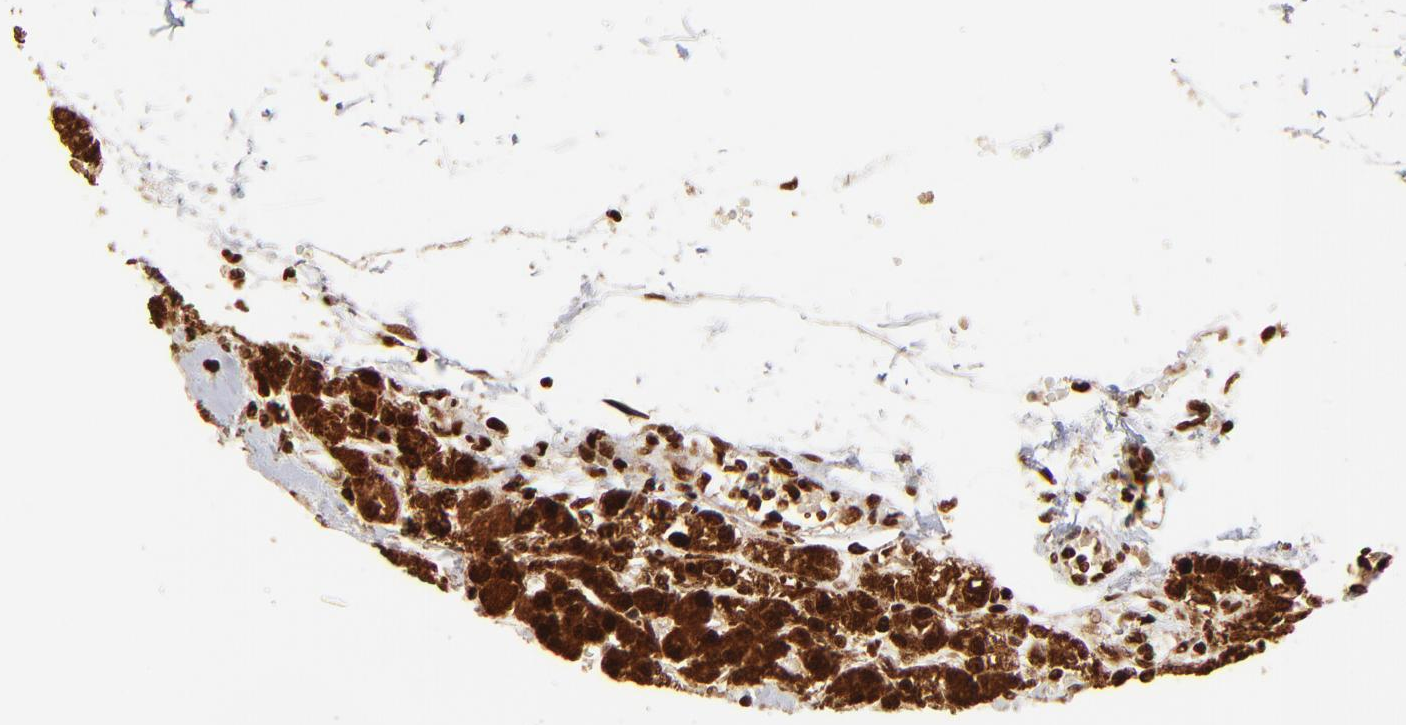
{"staining": {"intensity": "strong", "quantity": ">75%", "location": "cytoplasmic/membranous,nuclear"}, "tissue": "parathyroid gland", "cell_type": "Glandular cells", "image_type": "normal", "snomed": [{"axis": "morphology", "description": "Normal tissue, NOS"}, {"axis": "topography", "description": "Parathyroid gland"}], "caption": "Immunohistochemical staining of benign parathyroid gland demonstrates strong cytoplasmic/membranous,nuclear protein positivity in approximately >75% of glandular cells.", "gene": "MED15", "patient": {"sex": "female", "age": 58}}